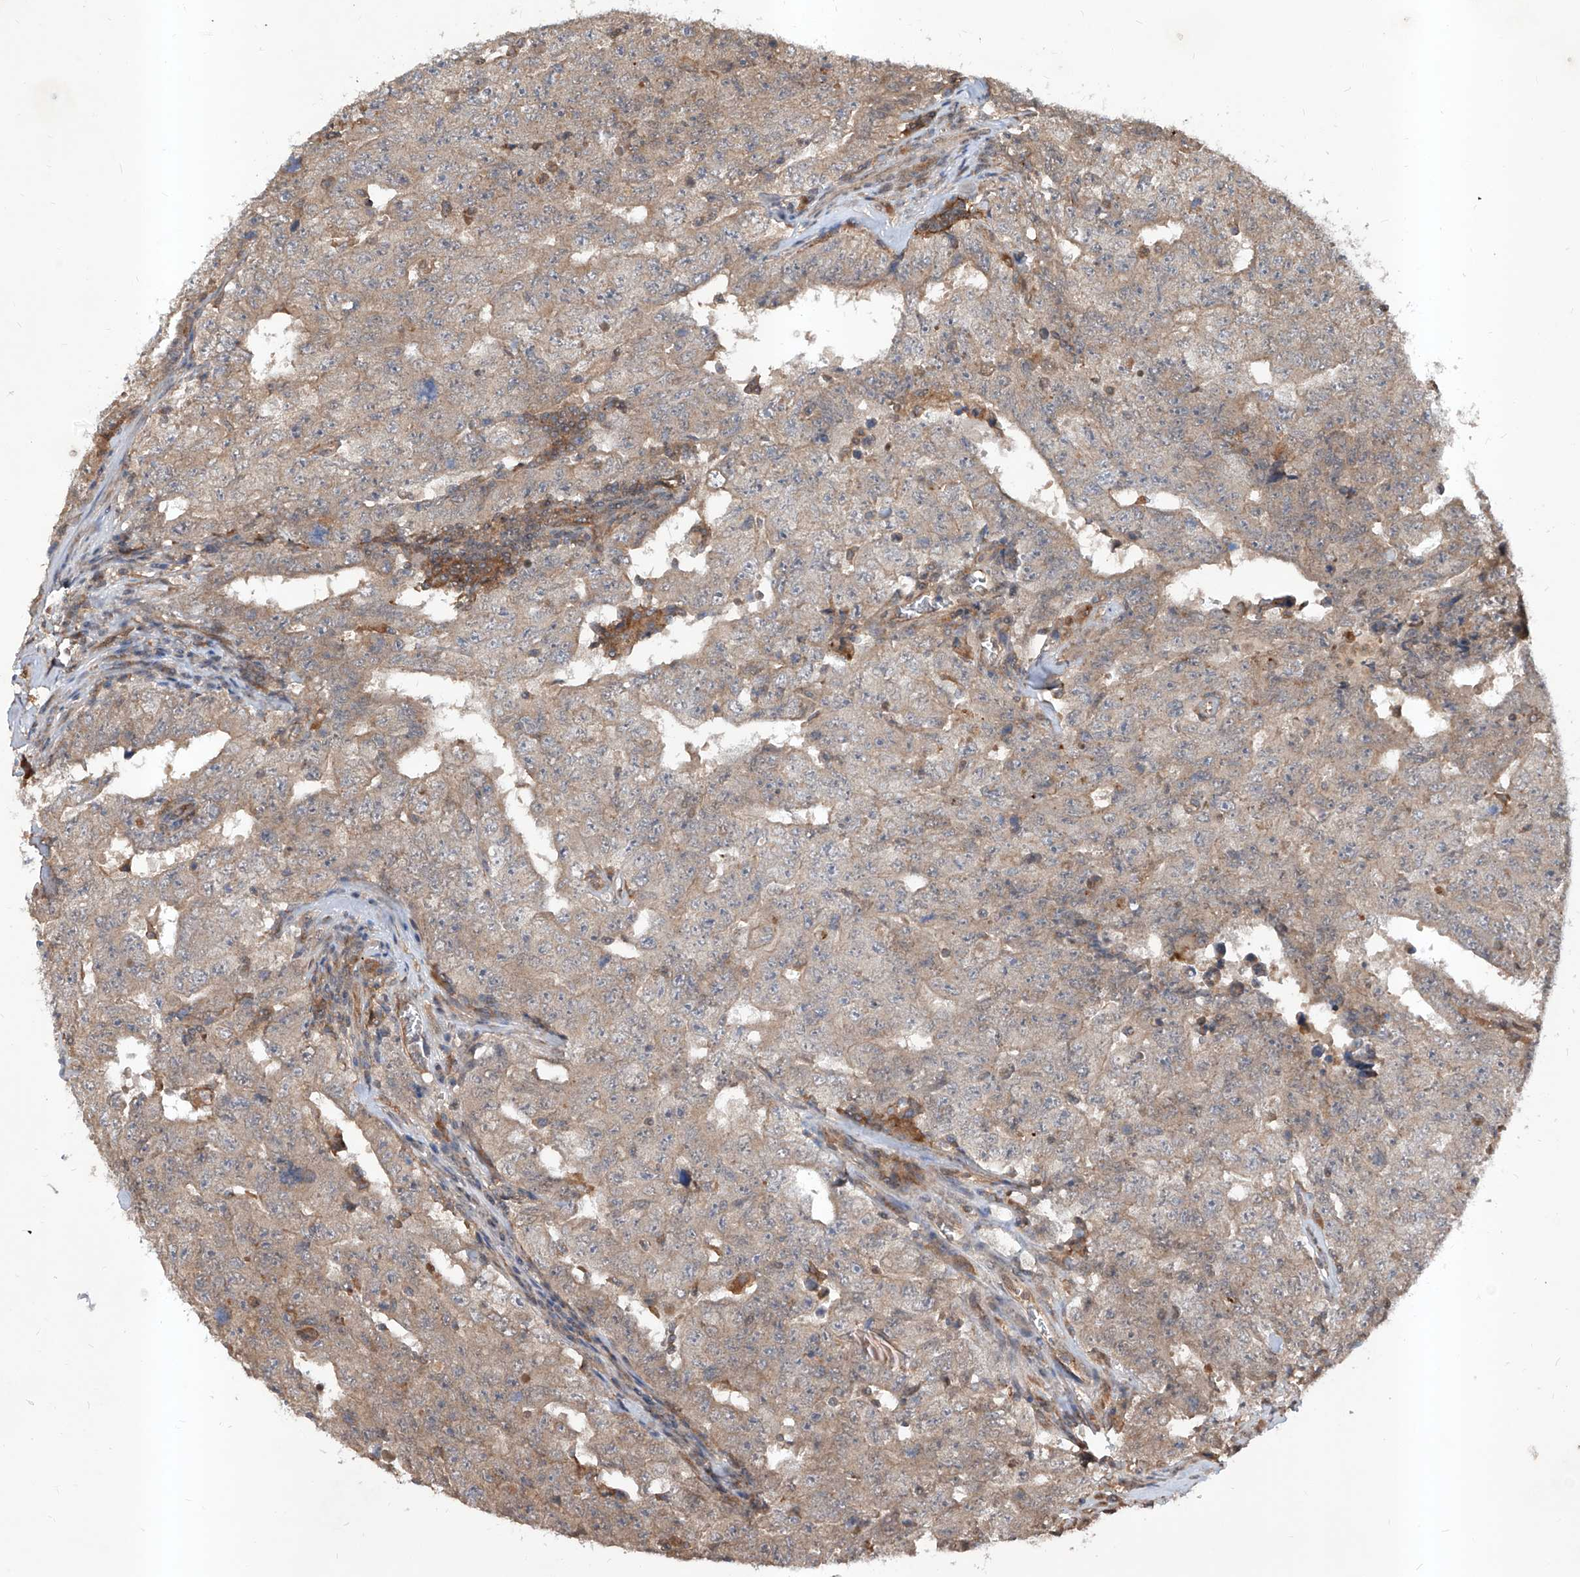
{"staining": {"intensity": "negative", "quantity": "none", "location": "none"}, "tissue": "testis cancer", "cell_type": "Tumor cells", "image_type": "cancer", "snomed": [{"axis": "morphology", "description": "Carcinoma, Embryonal, NOS"}, {"axis": "topography", "description": "Testis"}], "caption": "Immunohistochemistry (IHC) histopathology image of testis embryonal carcinoma stained for a protein (brown), which displays no staining in tumor cells.", "gene": "HOXC8", "patient": {"sex": "male", "age": 26}}